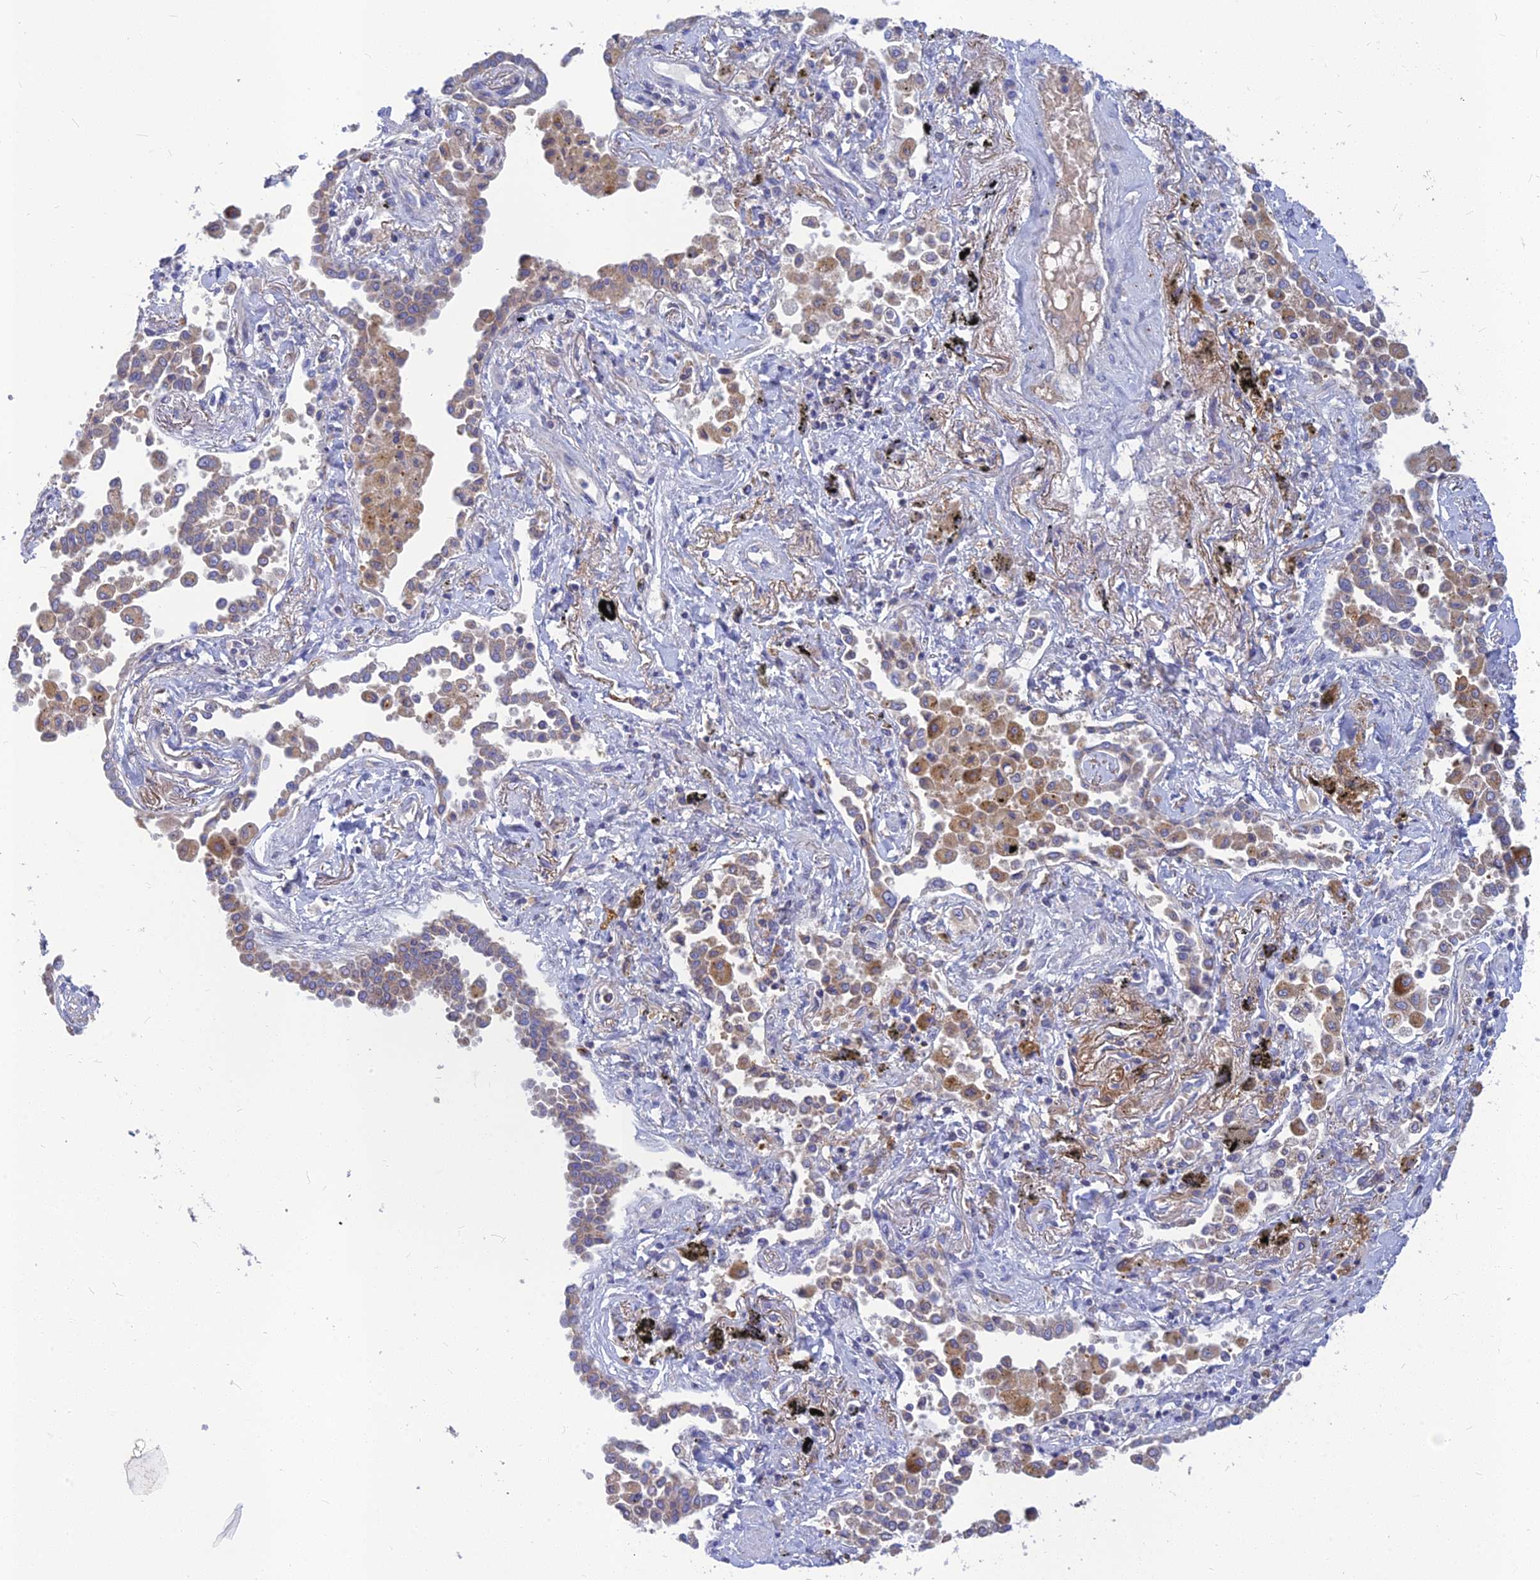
{"staining": {"intensity": "weak", "quantity": "25%-75%", "location": "cytoplasmic/membranous"}, "tissue": "lung cancer", "cell_type": "Tumor cells", "image_type": "cancer", "snomed": [{"axis": "morphology", "description": "Adenocarcinoma, NOS"}, {"axis": "topography", "description": "Lung"}], "caption": "Protein staining of lung cancer tissue exhibits weak cytoplasmic/membranous staining in about 25%-75% of tumor cells.", "gene": "CACNA1B", "patient": {"sex": "male", "age": 67}}